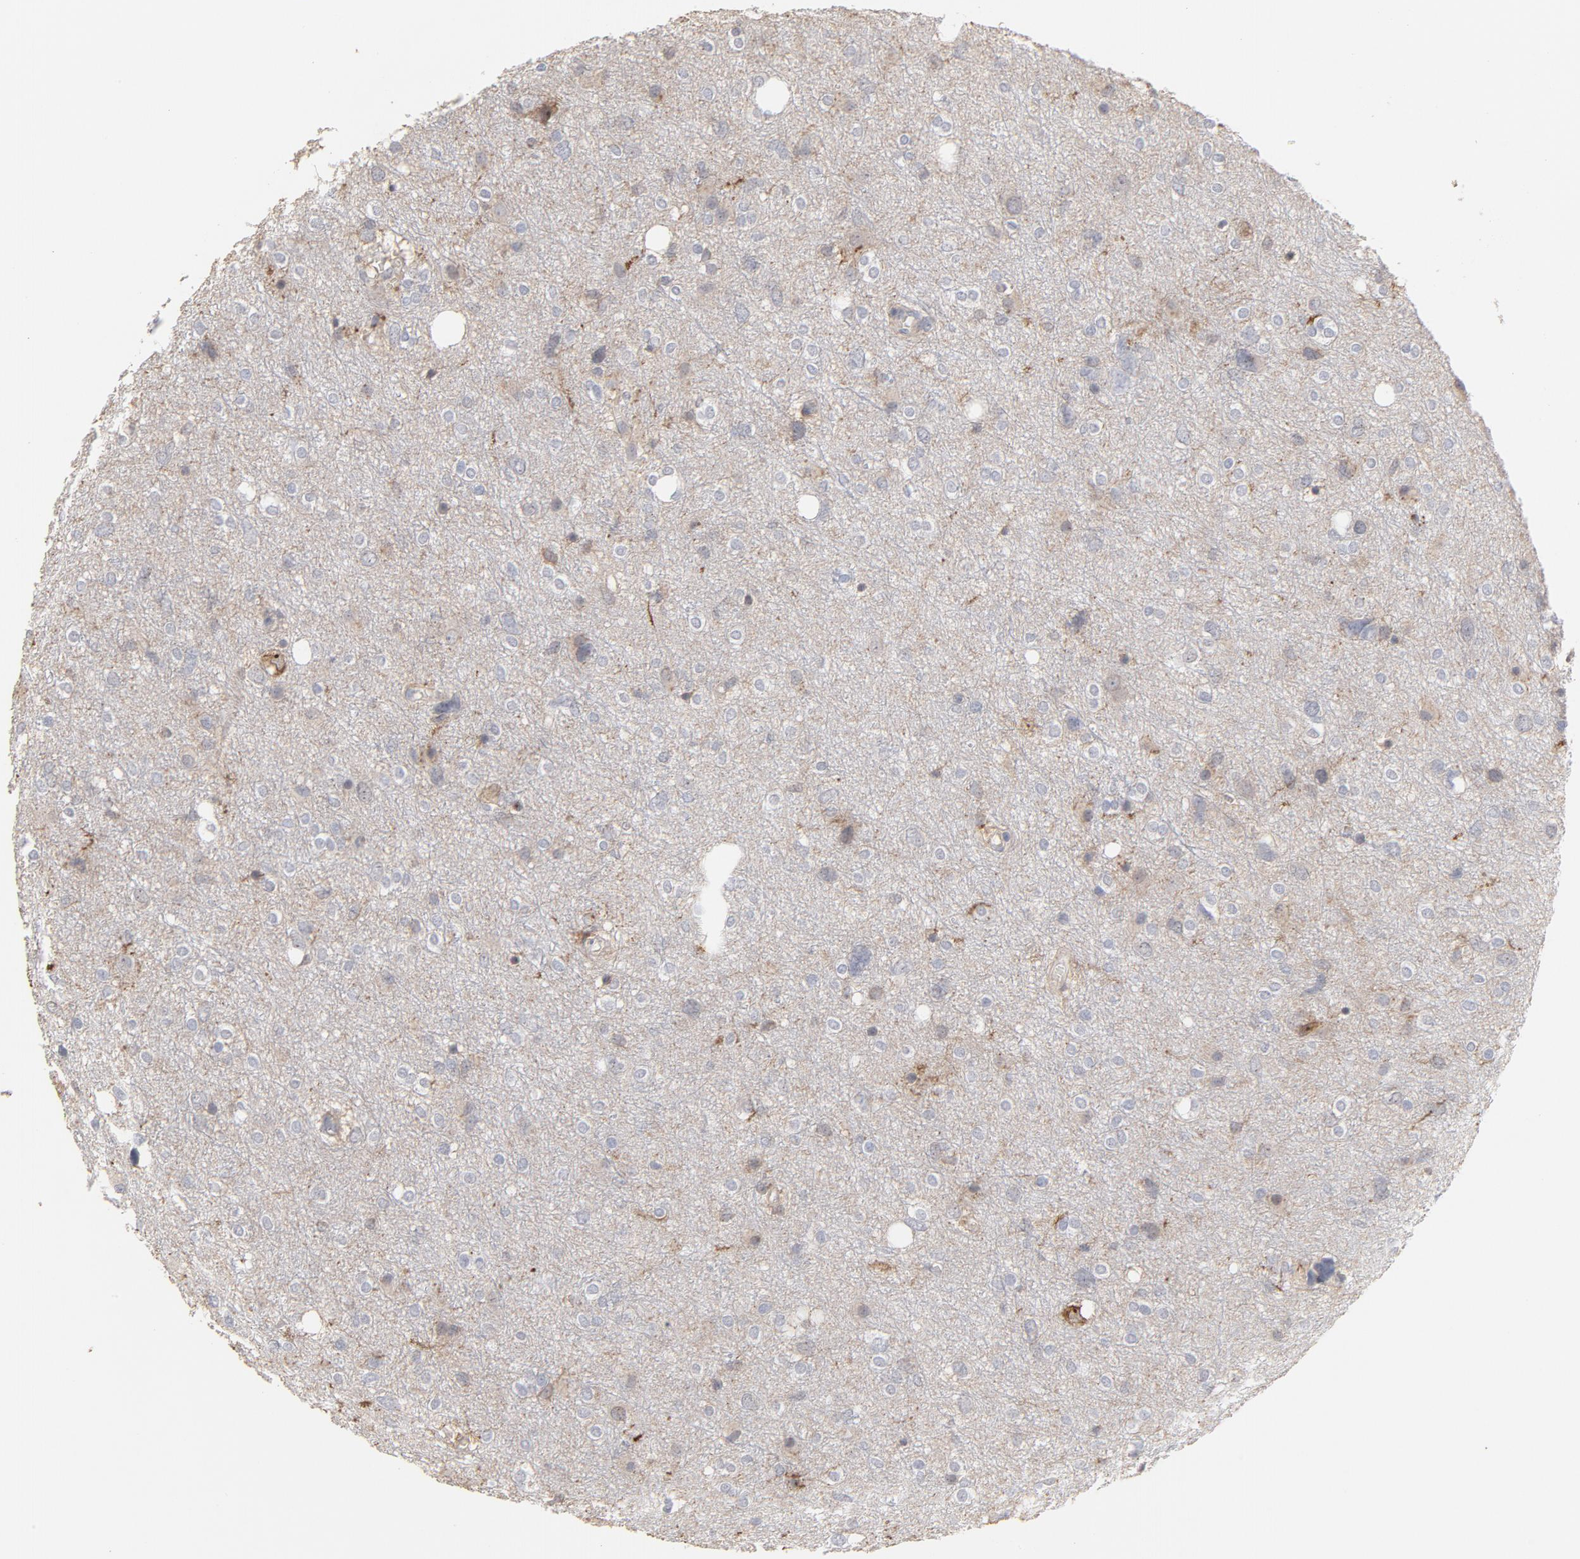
{"staining": {"intensity": "weak", "quantity": "<25%", "location": "cytoplasmic/membranous"}, "tissue": "glioma", "cell_type": "Tumor cells", "image_type": "cancer", "snomed": [{"axis": "morphology", "description": "Glioma, malignant, High grade"}, {"axis": "topography", "description": "Brain"}], "caption": "IHC micrograph of human malignant high-grade glioma stained for a protein (brown), which shows no expression in tumor cells.", "gene": "PNMA1", "patient": {"sex": "female", "age": 59}}